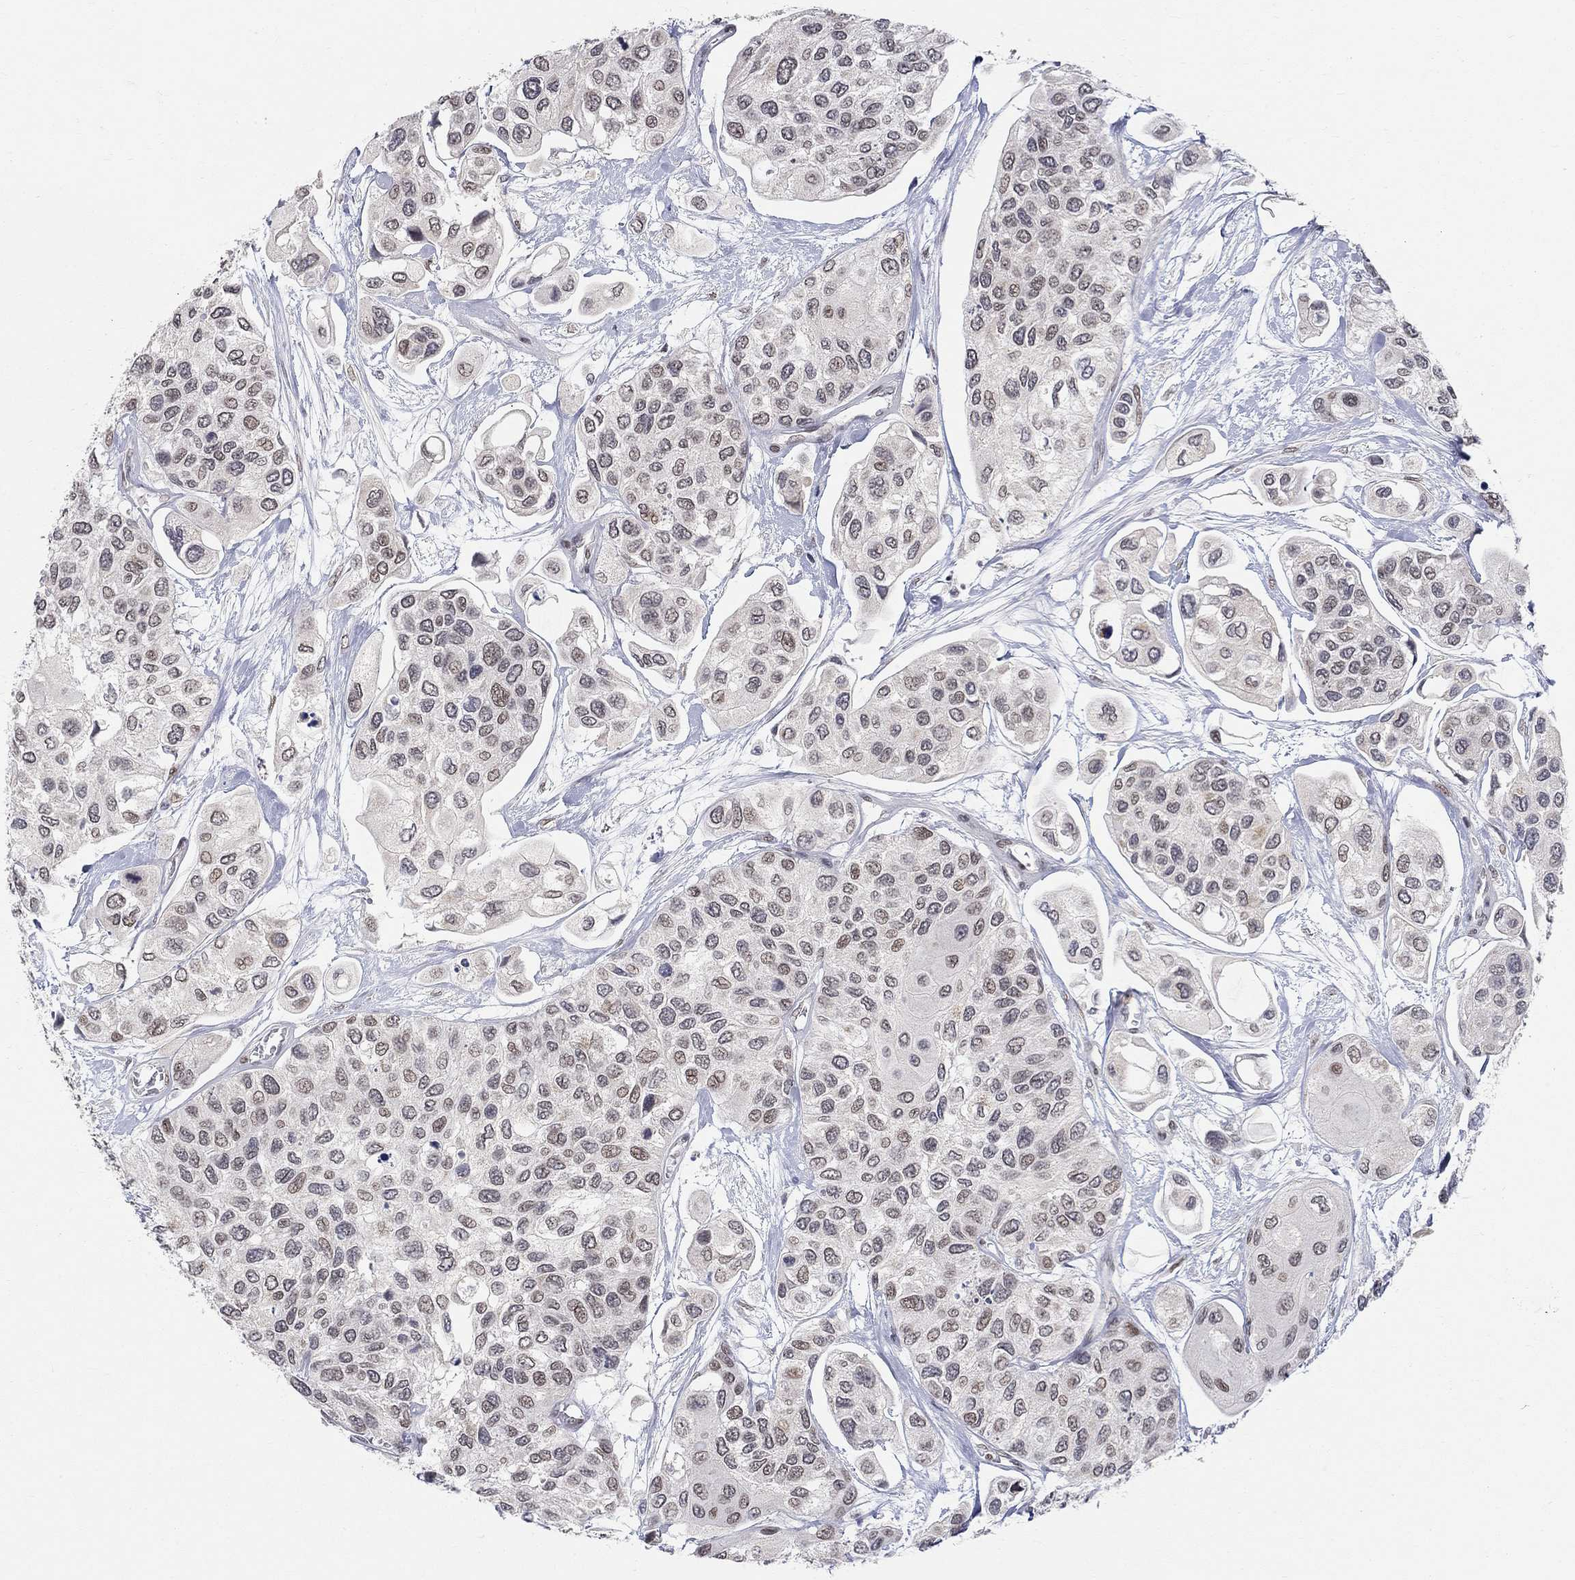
{"staining": {"intensity": "moderate", "quantity": "<25%", "location": "nuclear"}, "tissue": "urothelial cancer", "cell_type": "Tumor cells", "image_type": "cancer", "snomed": [{"axis": "morphology", "description": "Urothelial carcinoma, High grade"}, {"axis": "topography", "description": "Urinary bladder"}], "caption": "Moderate nuclear protein expression is present in approximately <25% of tumor cells in urothelial cancer.", "gene": "KLF12", "patient": {"sex": "male", "age": 77}}